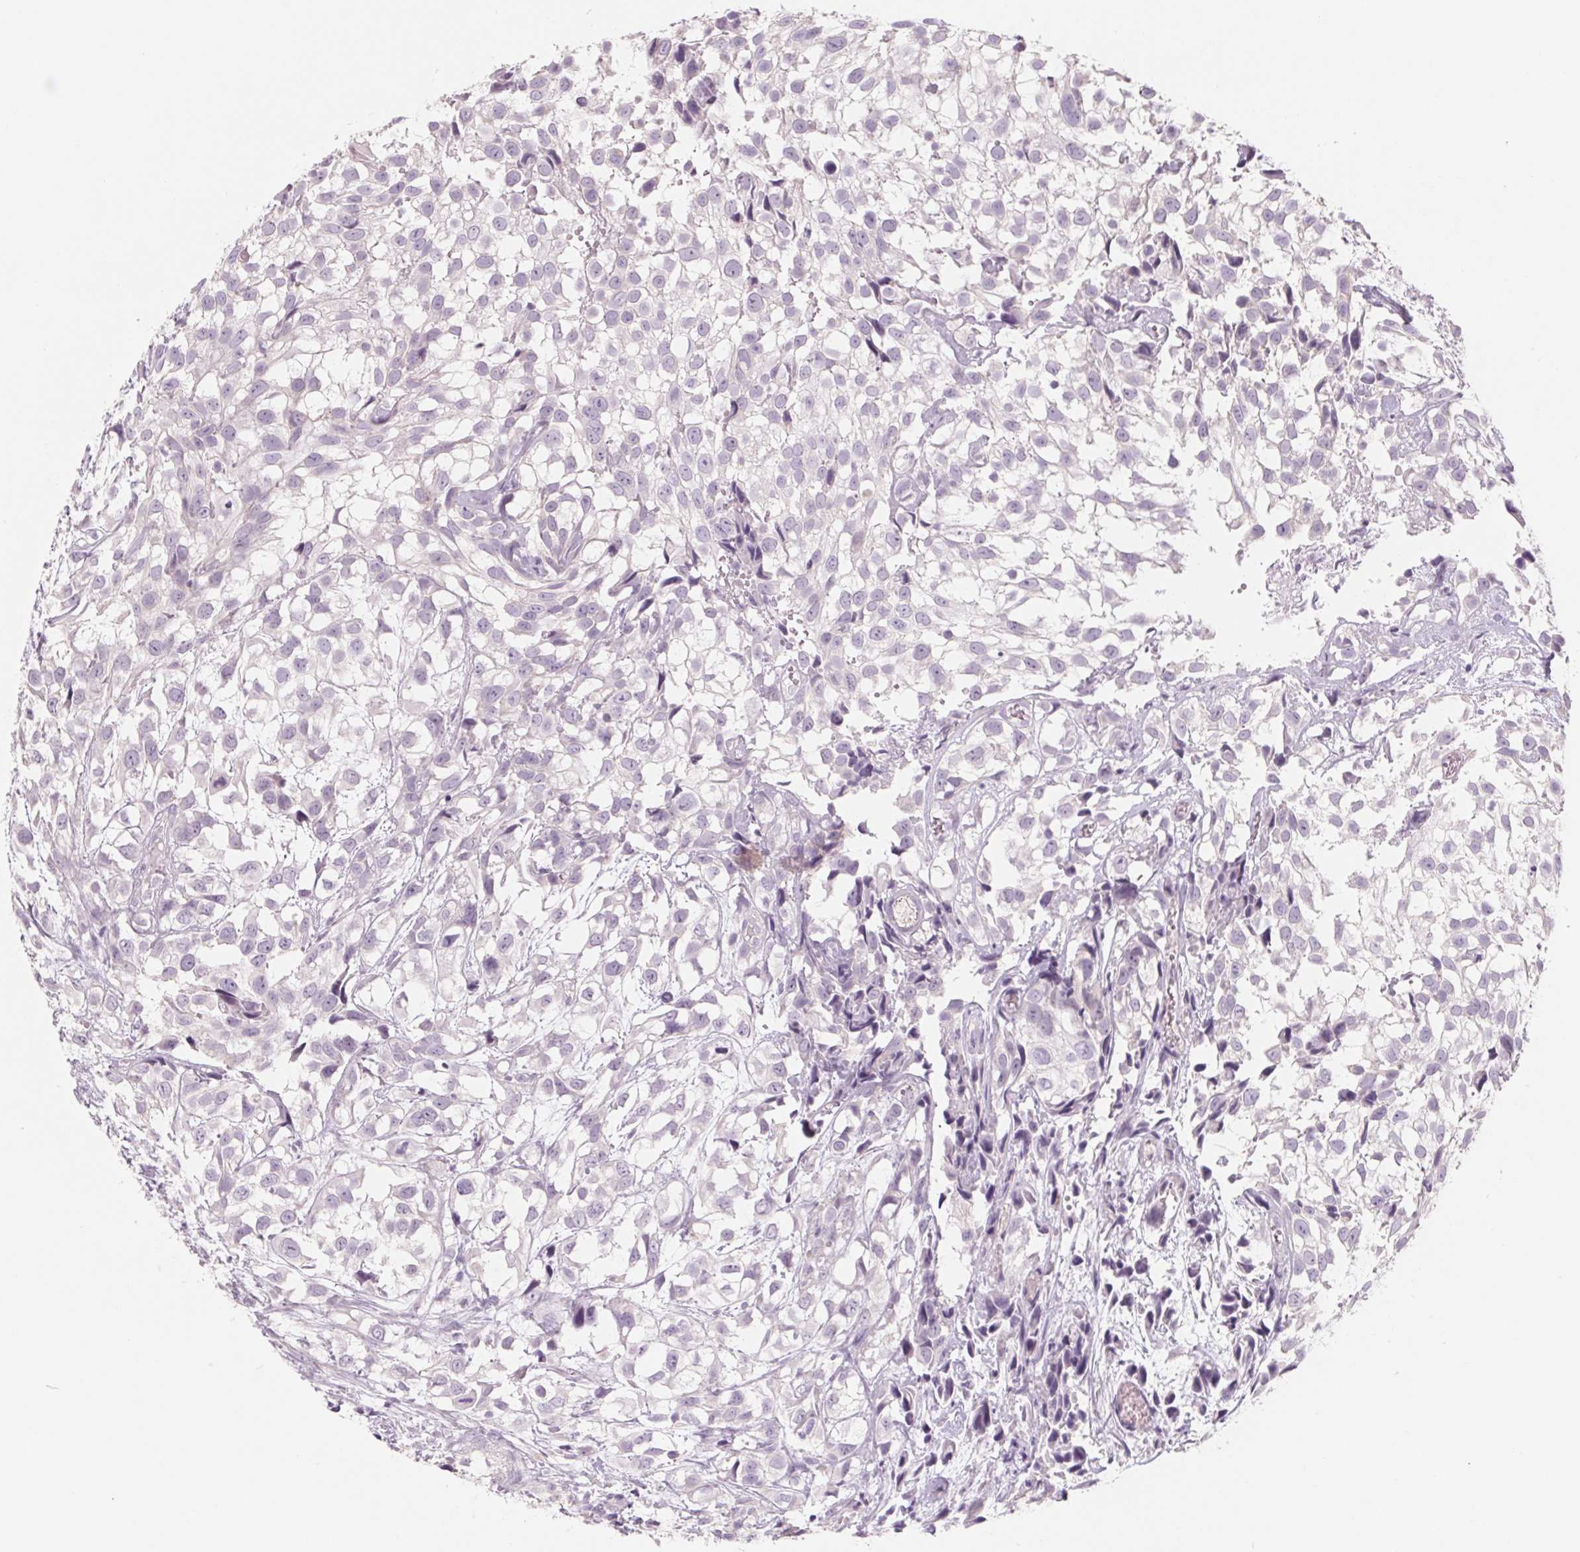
{"staining": {"intensity": "negative", "quantity": "none", "location": "none"}, "tissue": "urothelial cancer", "cell_type": "Tumor cells", "image_type": "cancer", "snomed": [{"axis": "morphology", "description": "Urothelial carcinoma, High grade"}, {"axis": "topography", "description": "Urinary bladder"}], "caption": "Tumor cells show no significant protein expression in urothelial cancer.", "gene": "POU1F1", "patient": {"sex": "male", "age": 56}}